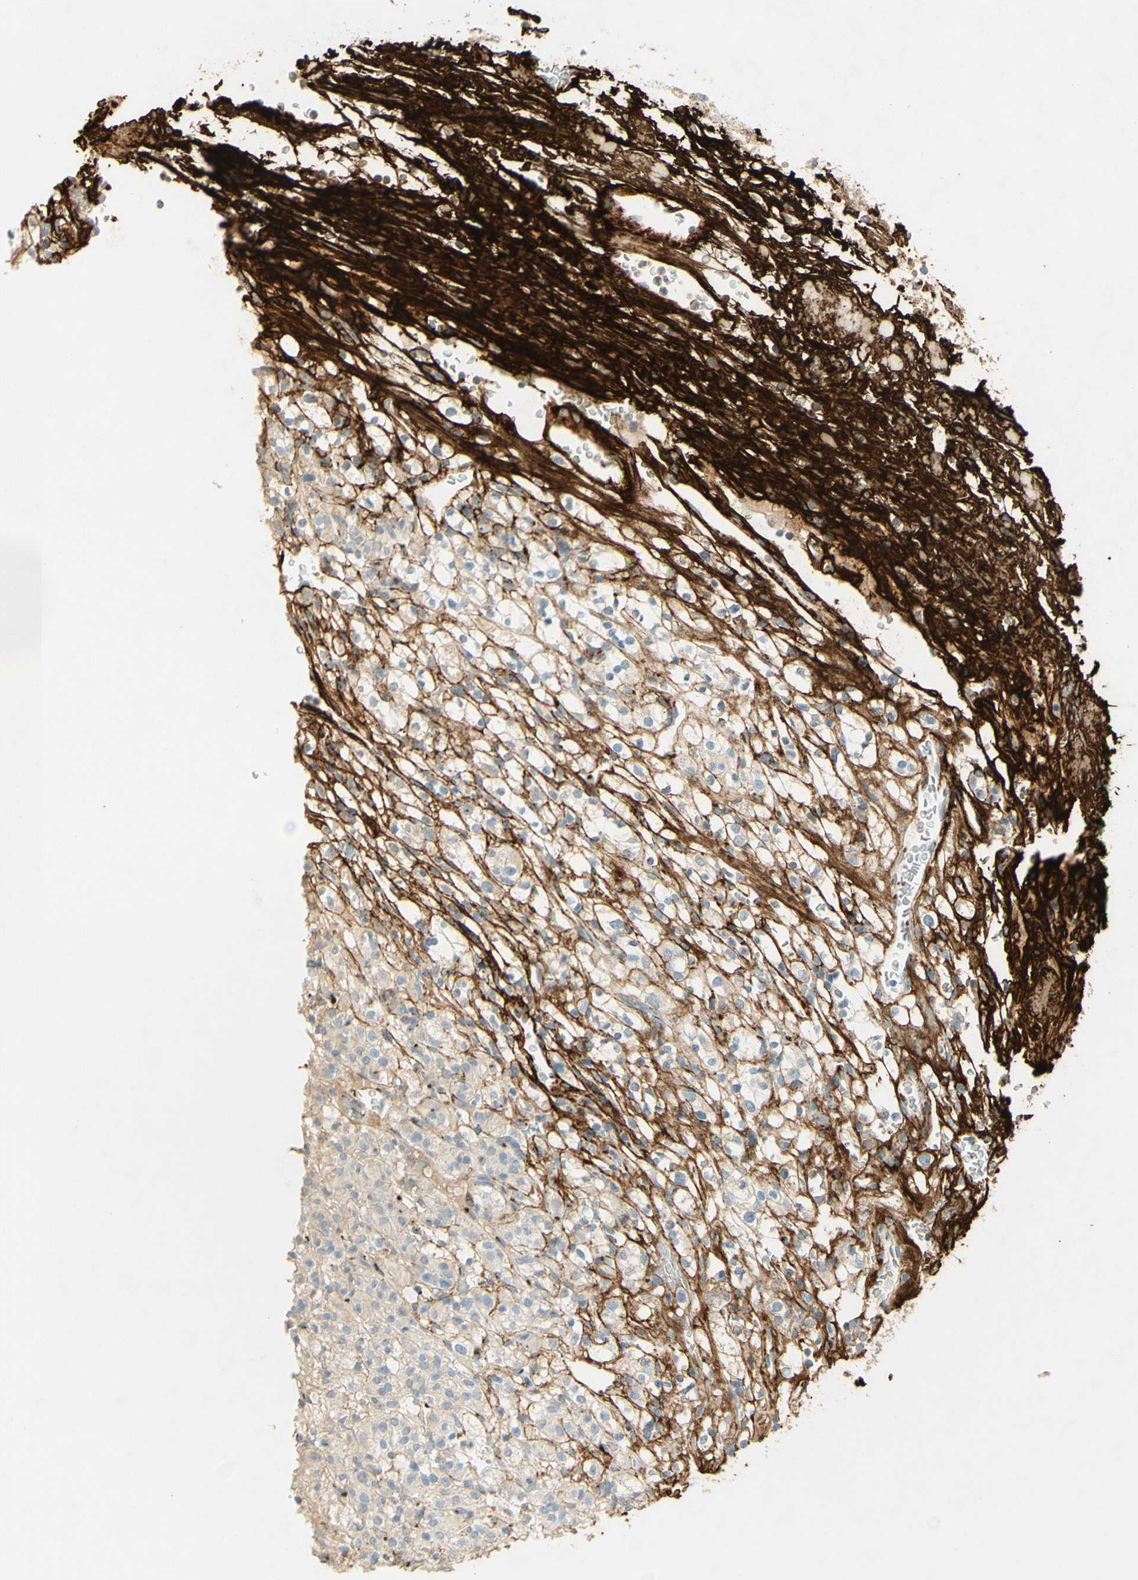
{"staining": {"intensity": "strong", "quantity": "<25%", "location": "cytoplasmic/membranous"}, "tissue": "renal cancer", "cell_type": "Tumor cells", "image_type": "cancer", "snomed": [{"axis": "morphology", "description": "Normal tissue, NOS"}, {"axis": "morphology", "description": "Adenocarcinoma, NOS"}, {"axis": "topography", "description": "Kidney"}], "caption": "This is a micrograph of IHC staining of renal cancer (adenocarcinoma), which shows strong staining in the cytoplasmic/membranous of tumor cells.", "gene": "TNN", "patient": {"sex": "female", "age": 72}}